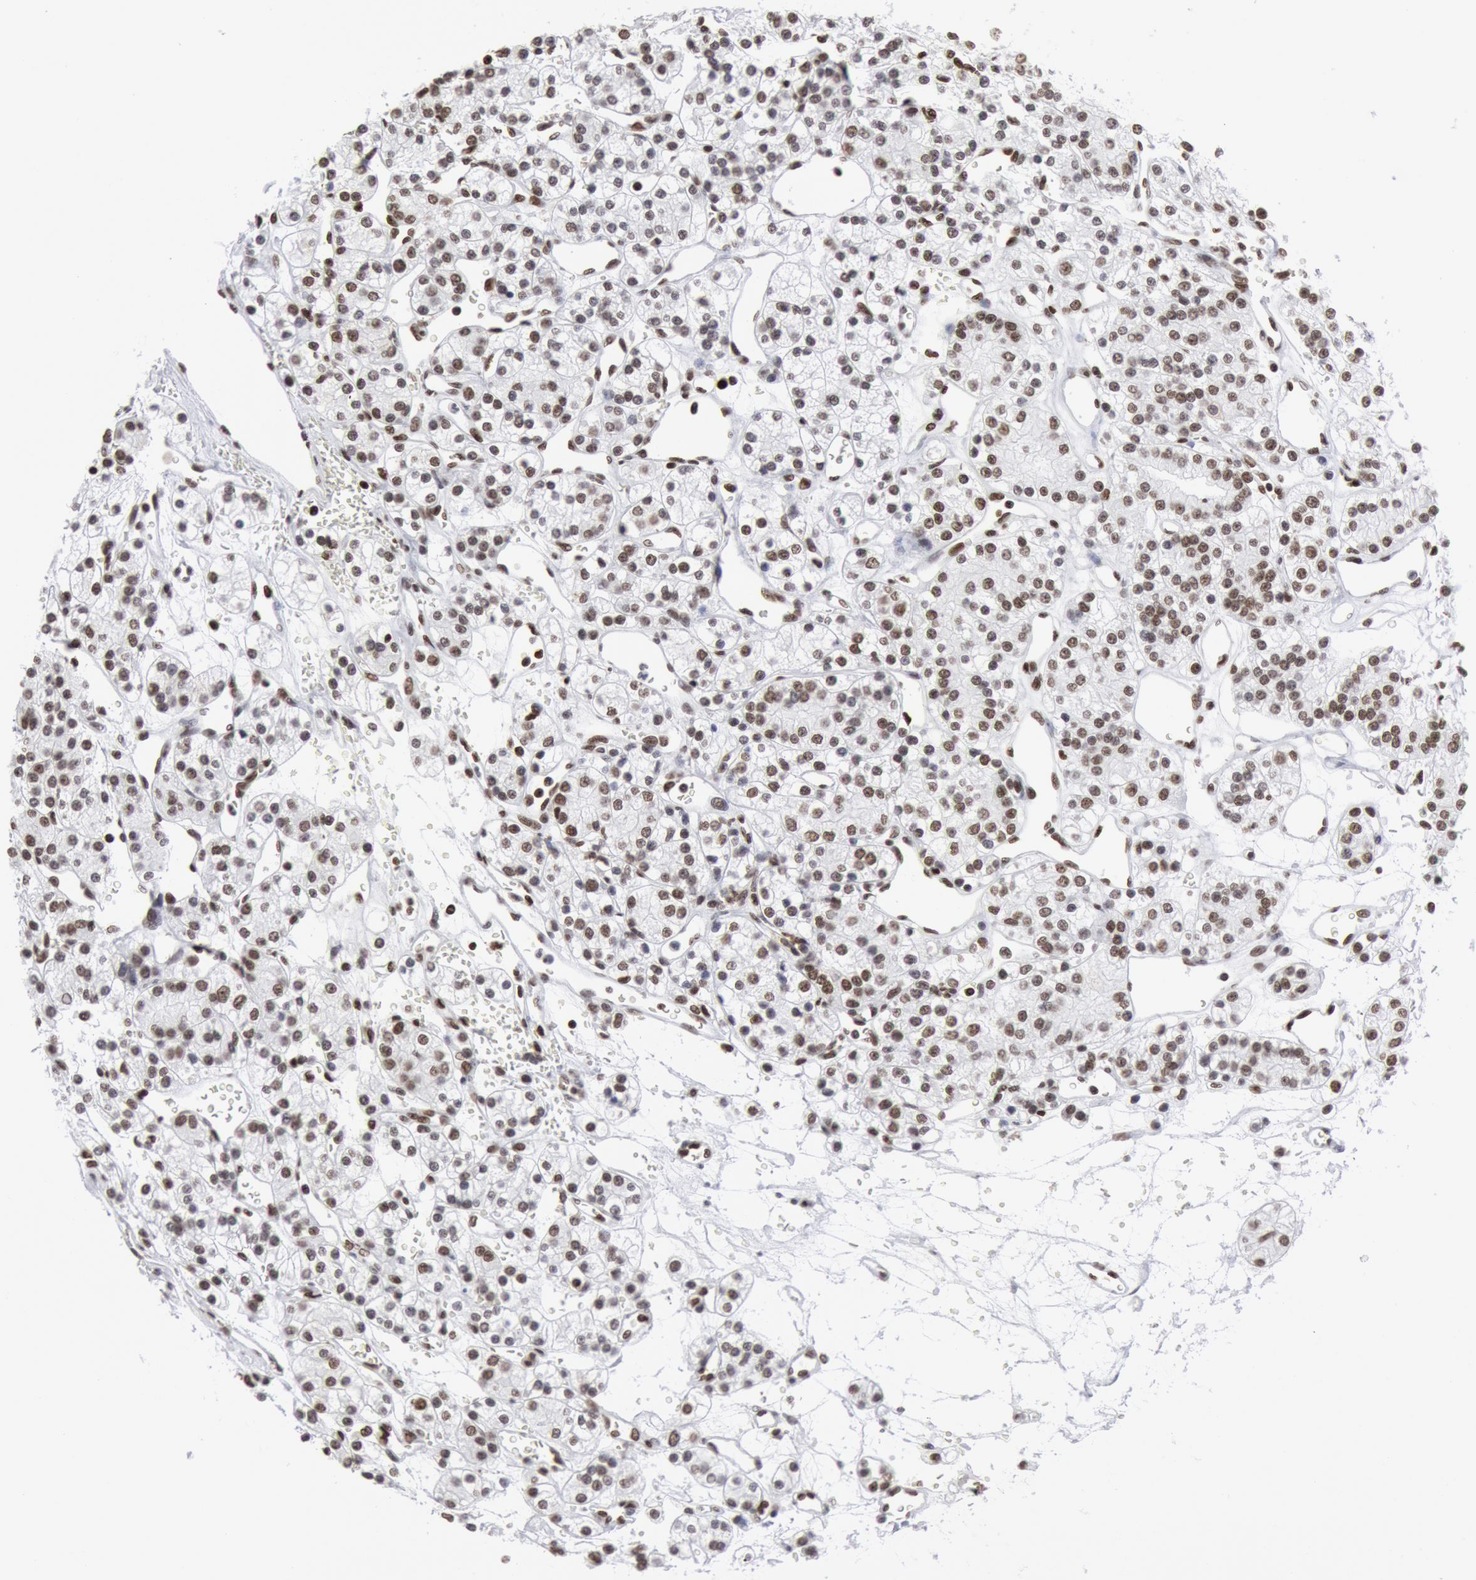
{"staining": {"intensity": "moderate", "quantity": ">75%", "location": "nuclear"}, "tissue": "renal cancer", "cell_type": "Tumor cells", "image_type": "cancer", "snomed": [{"axis": "morphology", "description": "Adenocarcinoma, NOS"}, {"axis": "topography", "description": "Kidney"}], "caption": "Brown immunohistochemical staining in human renal adenocarcinoma displays moderate nuclear positivity in about >75% of tumor cells.", "gene": "SUB1", "patient": {"sex": "female", "age": 62}}